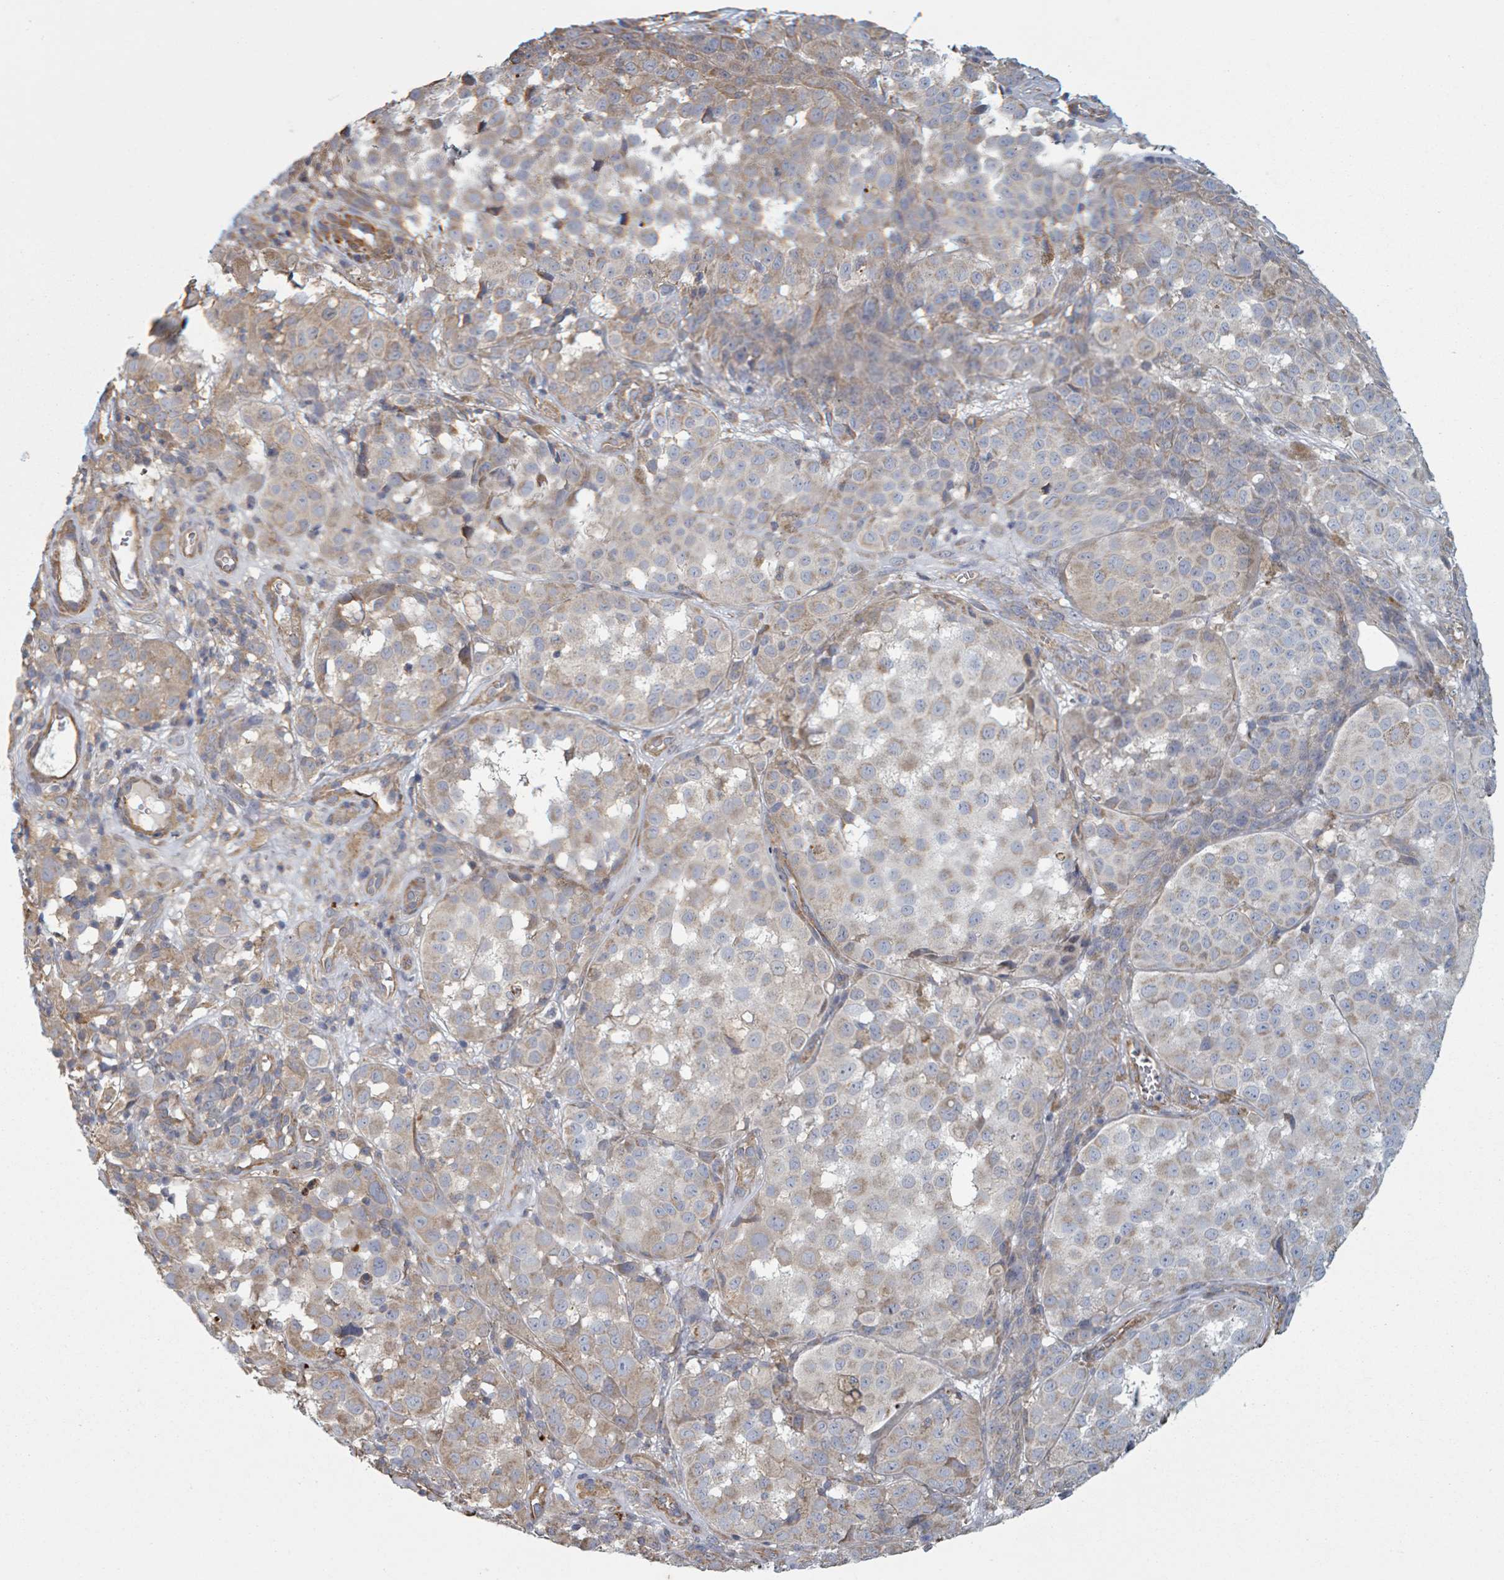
{"staining": {"intensity": "weak", "quantity": "25%-75%", "location": "cytoplasmic/membranous"}, "tissue": "melanoma", "cell_type": "Tumor cells", "image_type": "cancer", "snomed": [{"axis": "morphology", "description": "Malignant melanoma, NOS"}, {"axis": "topography", "description": "Skin"}], "caption": "Immunohistochemistry (IHC) of human melanoma displays low levels of weak cytoplasmic/membranous staining in about 25%-75% of tumor cells. Immunohistochemistry stains the protein in brown and the nuclei are stained blue.", "gene": "ADCK1", "patient": {"sex": "male", "age": 64}}